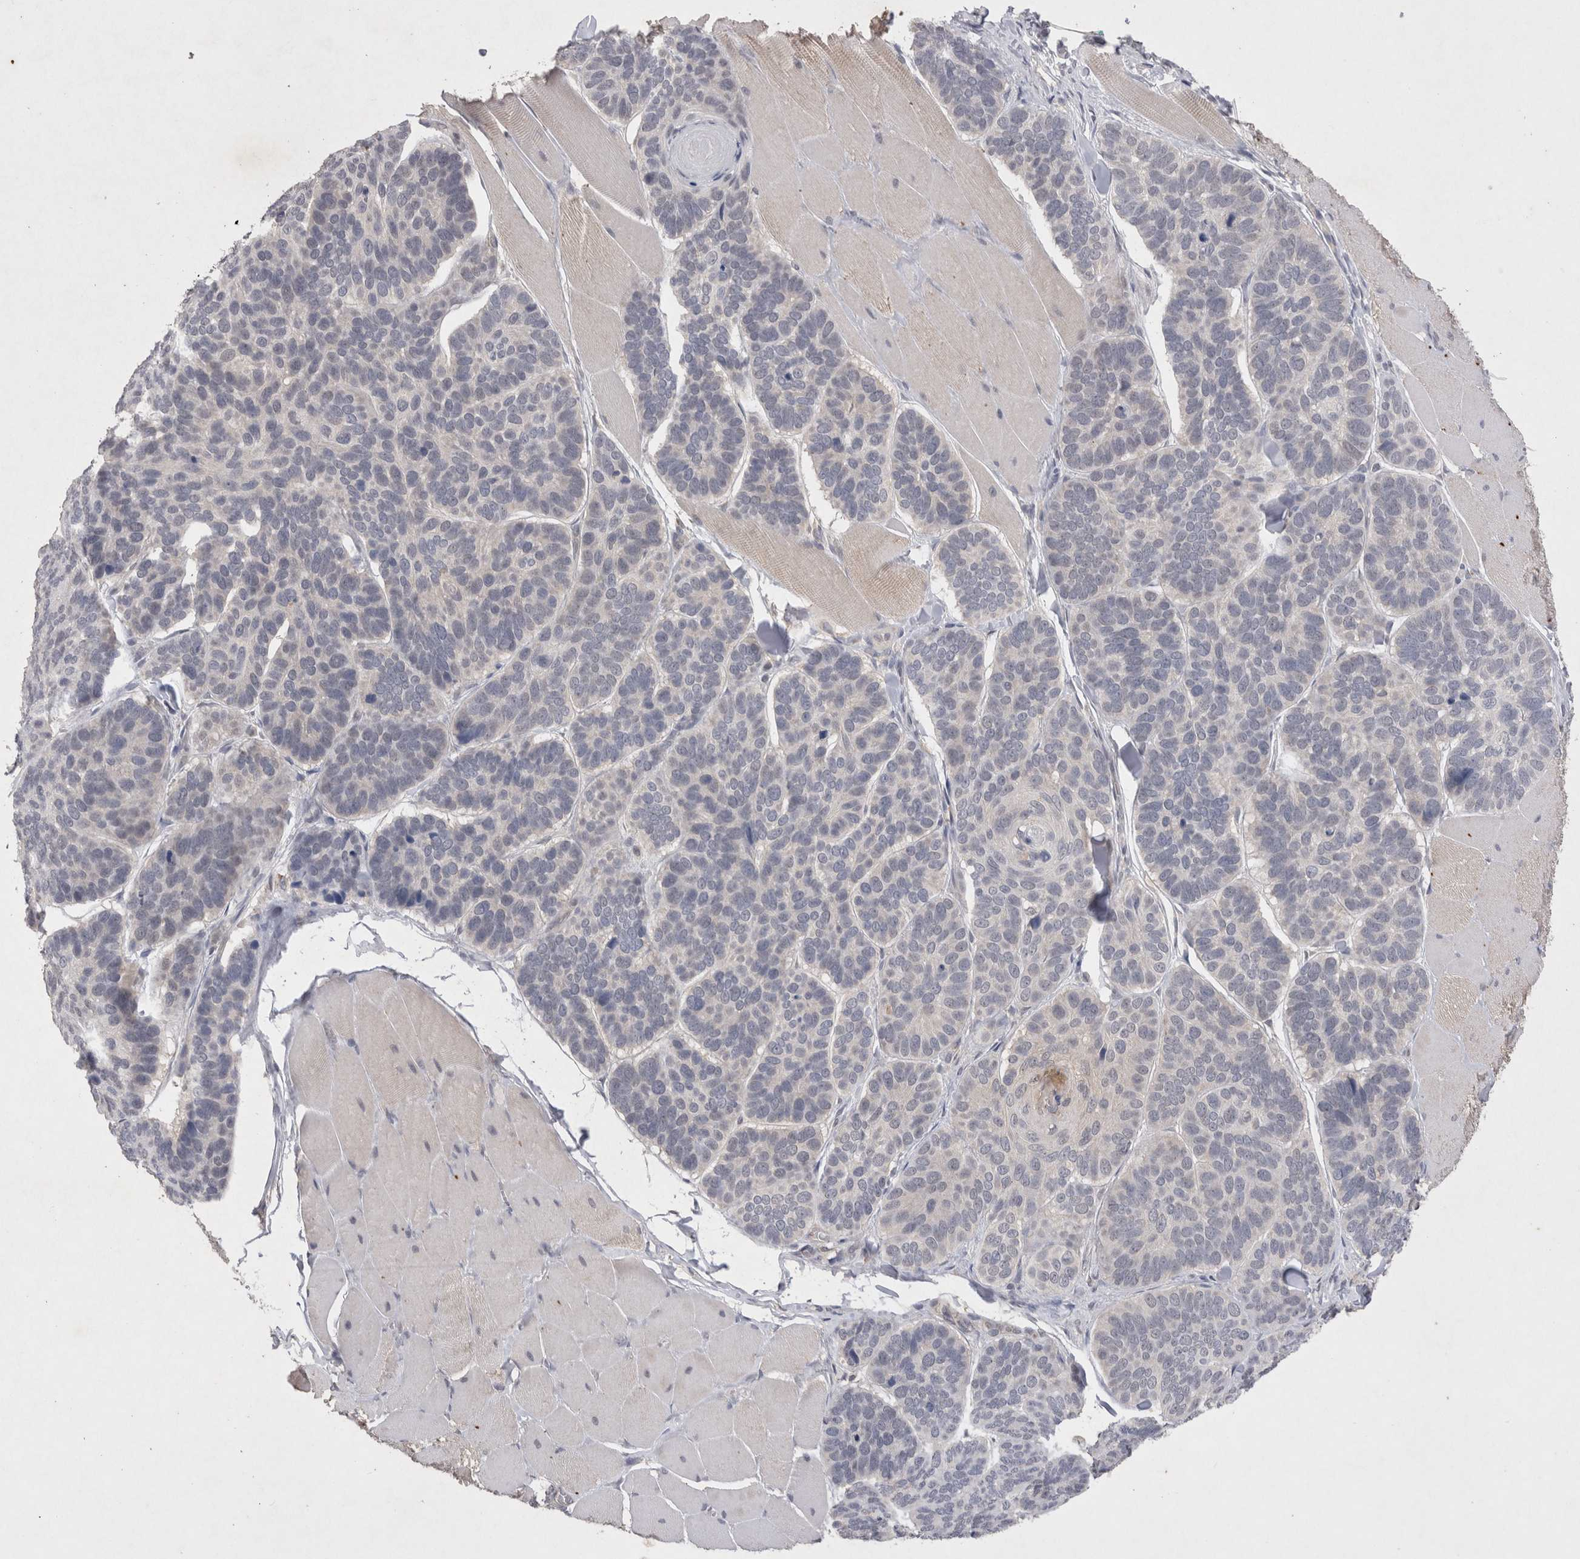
{"staining": {"intensity": "negative", "quantity": "none", "location": "none"}, "tissue": "skin cancer", "cell_type": "Tumor cells", "image_type": "cancer", "snomed": [{"axis": "morphology", "description": "Basal cell carcinoma"}, {"axis": "topography", "description": "Skin"}], "caption": "Tumor cells are negative for brown protein staining in skin cancer (basal cell carcinoma). Nuclei are stained in blue.", "gene": "RASSF3", "patient": {"sex": "male", "age": 62}}